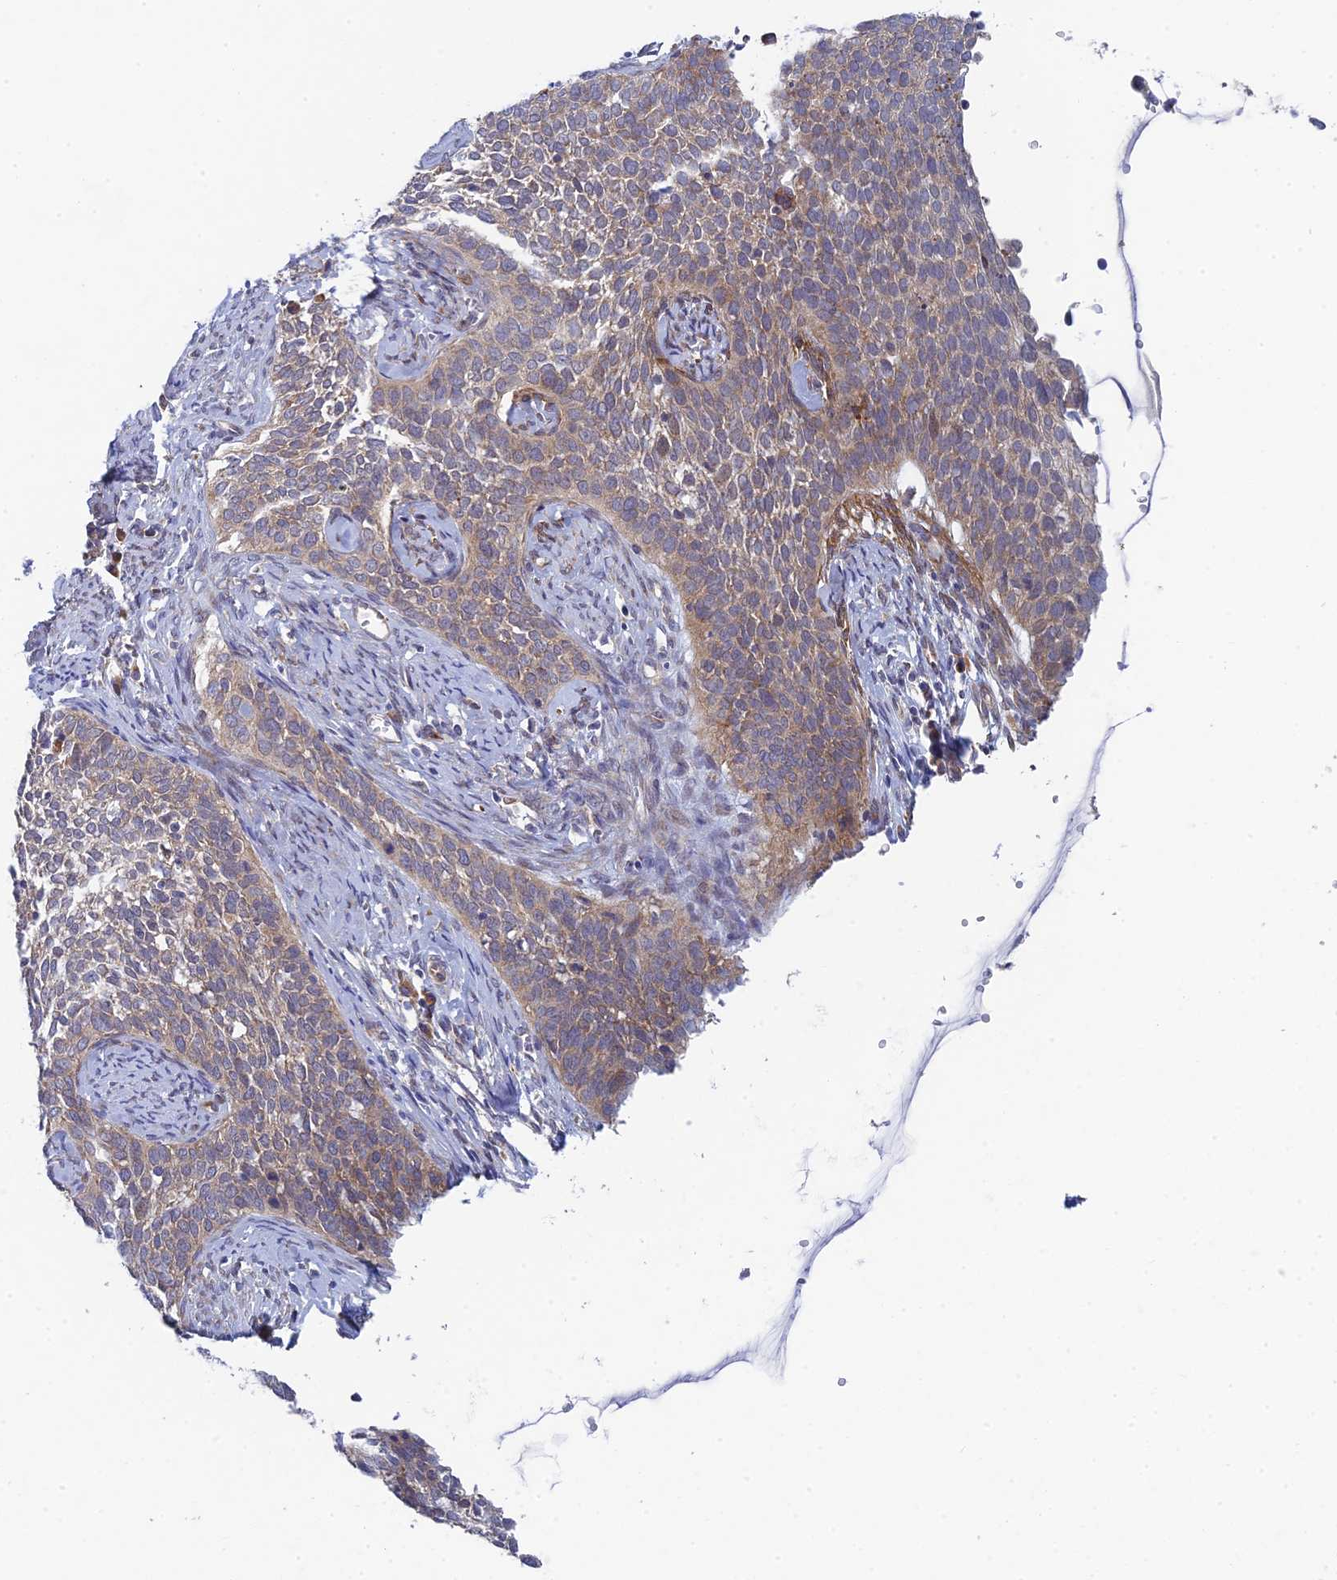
{"staining": {"intensity": "weak", "quantity": "<25%", "location": "cytoplasmic/membranous"}, "tissue": "cervical cancer", "cell_type": "Tumor cells", "image_type": "cancer", "snomed": [{"axis": "morphology", "description": "Squamous cell carcinoma, NOS"}, {"axis": "topography", "description": "Cervix"}], "caption": "IHC histopathology image of human cervical cancer stained for a protein (brown), which displays no positivity in tumor cells.", "gene": "INCA1", "patient": {"sex": "female", "age": 34}}